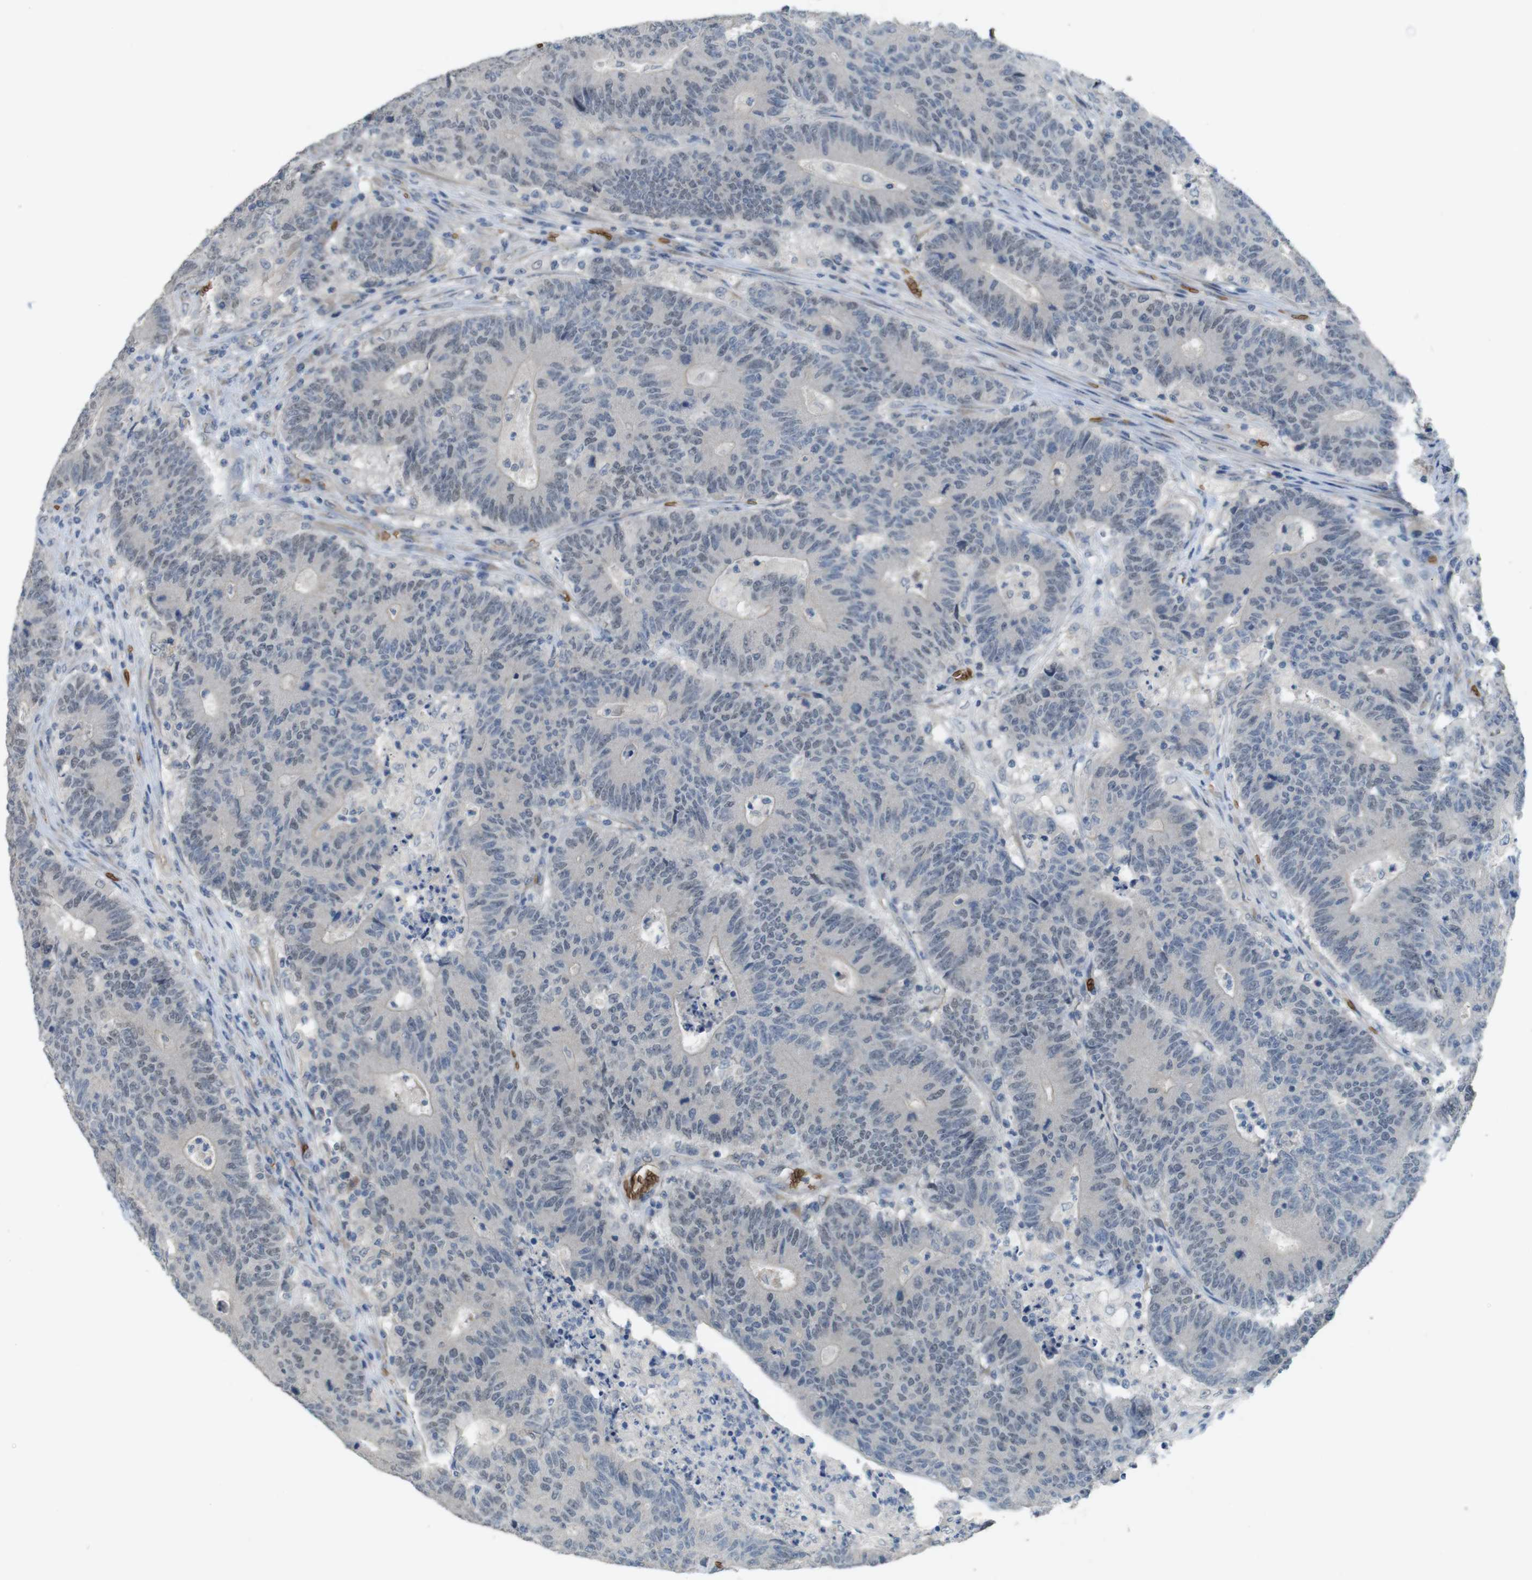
{"staining": {"intensity": "negative", "quantity": "none", "location": "none"}, "tissue": "colorectal cancer", "cell_type": "Tumor cells", "image_type": "cancer", "snomed": [{"axis": "morphology", "description": "Normal tissue, NOS"}, {"axis": "morphology", "description": "Adenocarcinoma, NOS"}, {"axis": "topography", "description": "Colon"}], "caption": "Protein analysis of colorectal adenocarcinoma reveals no significant expression in tumor cells.", "gene": "GYPA", "patient": {"sex": "female", "age": 75}}